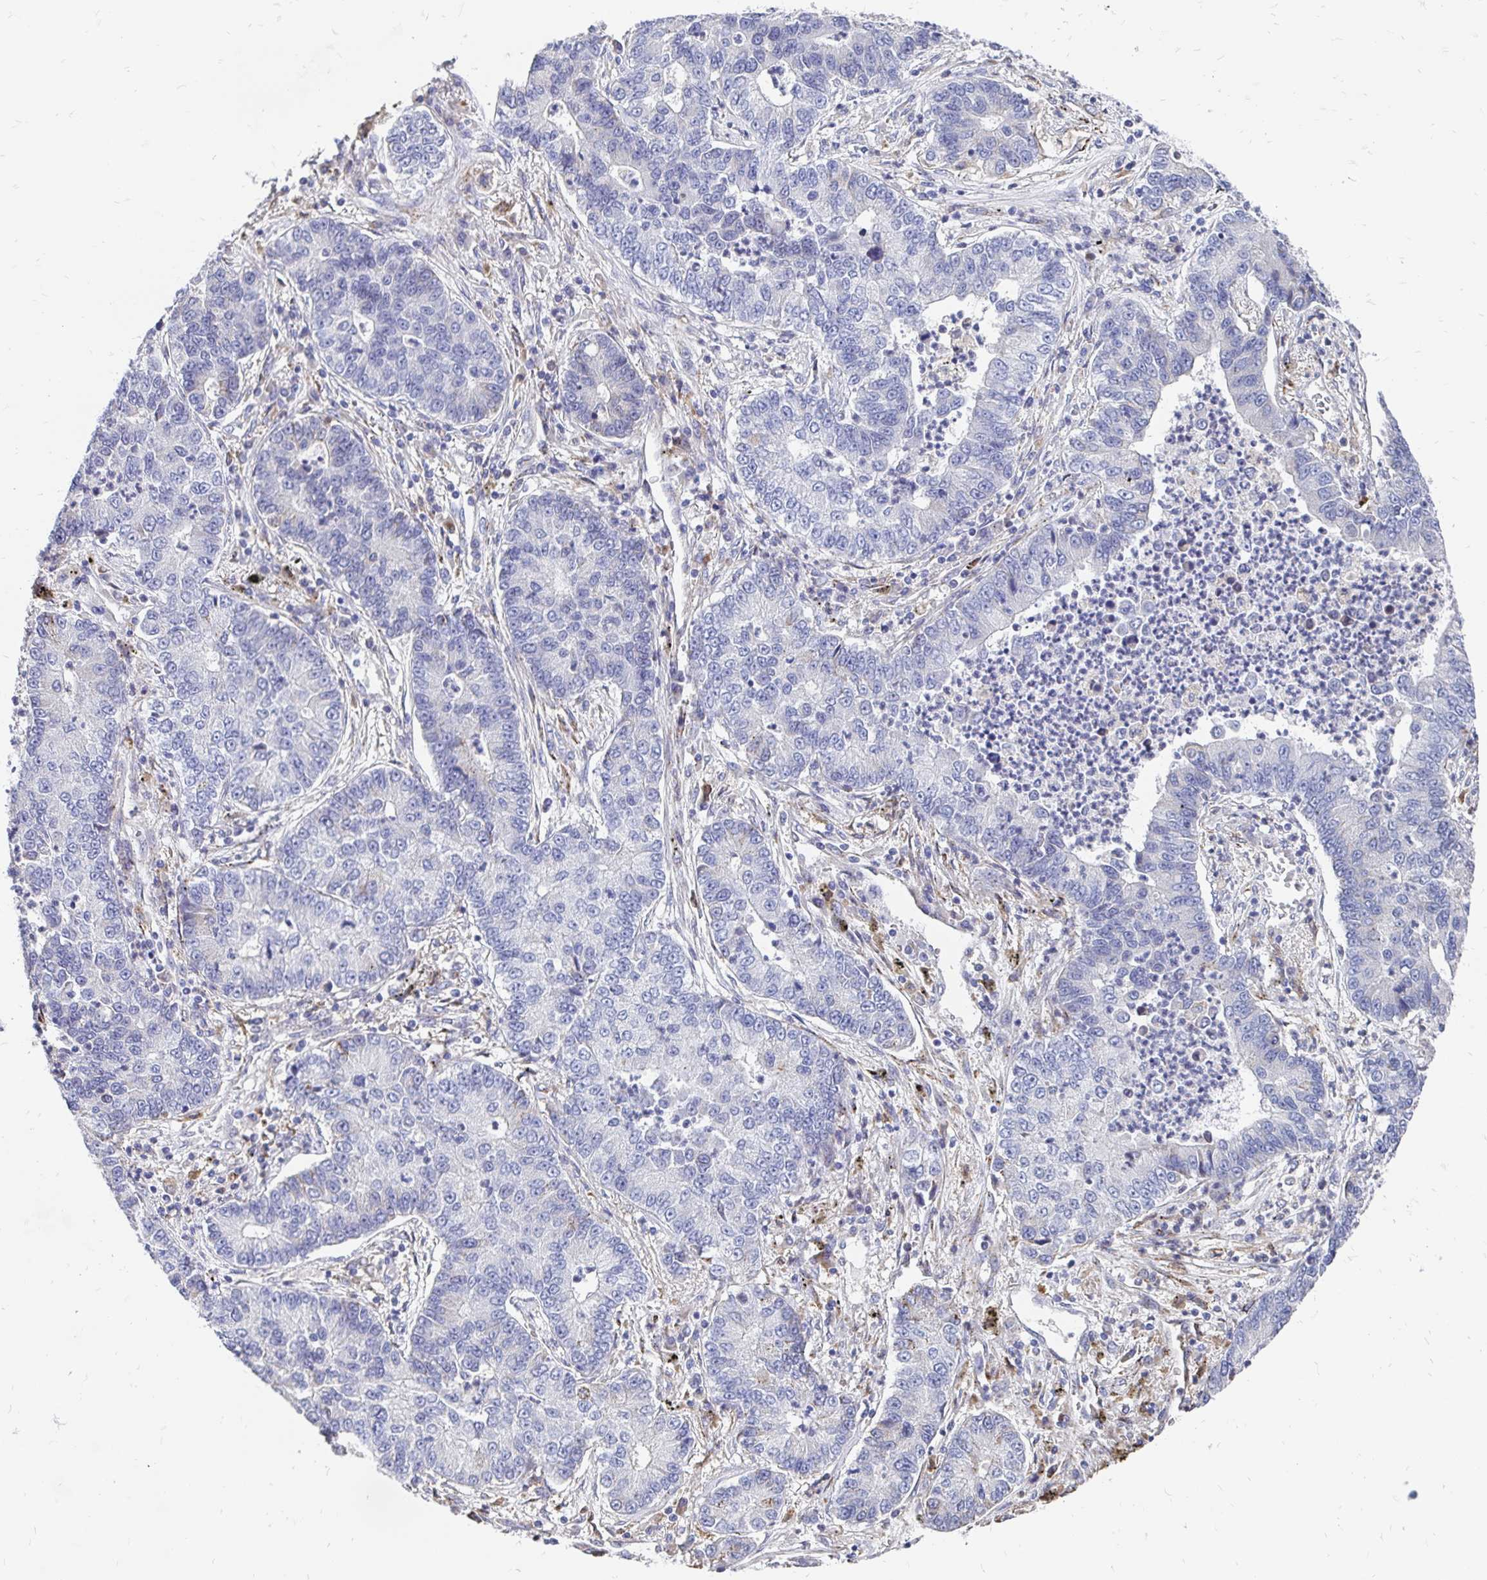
{"staining": {"intensity": "negative", "quantity": "none", "location": "none"}, "tissue": "lung cancer", "cell_type": "Tumor cells", "image_type": "cancer", "snomed": [{"axis": "morphology", "description": "Adenocarcinoma, NOS"}, {"axis": "topography", "description": "Lung"}], "caption": "DAB immunohistochemical staining of adenocarcinoma (lung) shows no significant expression in tumor cells. Brightfield microscopy of immunohistochemistry stained with DAB (brown) and hematoxylin (blue), captured at high magnification.", "gene": "CDKL1", "patient": {"sex": "female", "age": 57}}